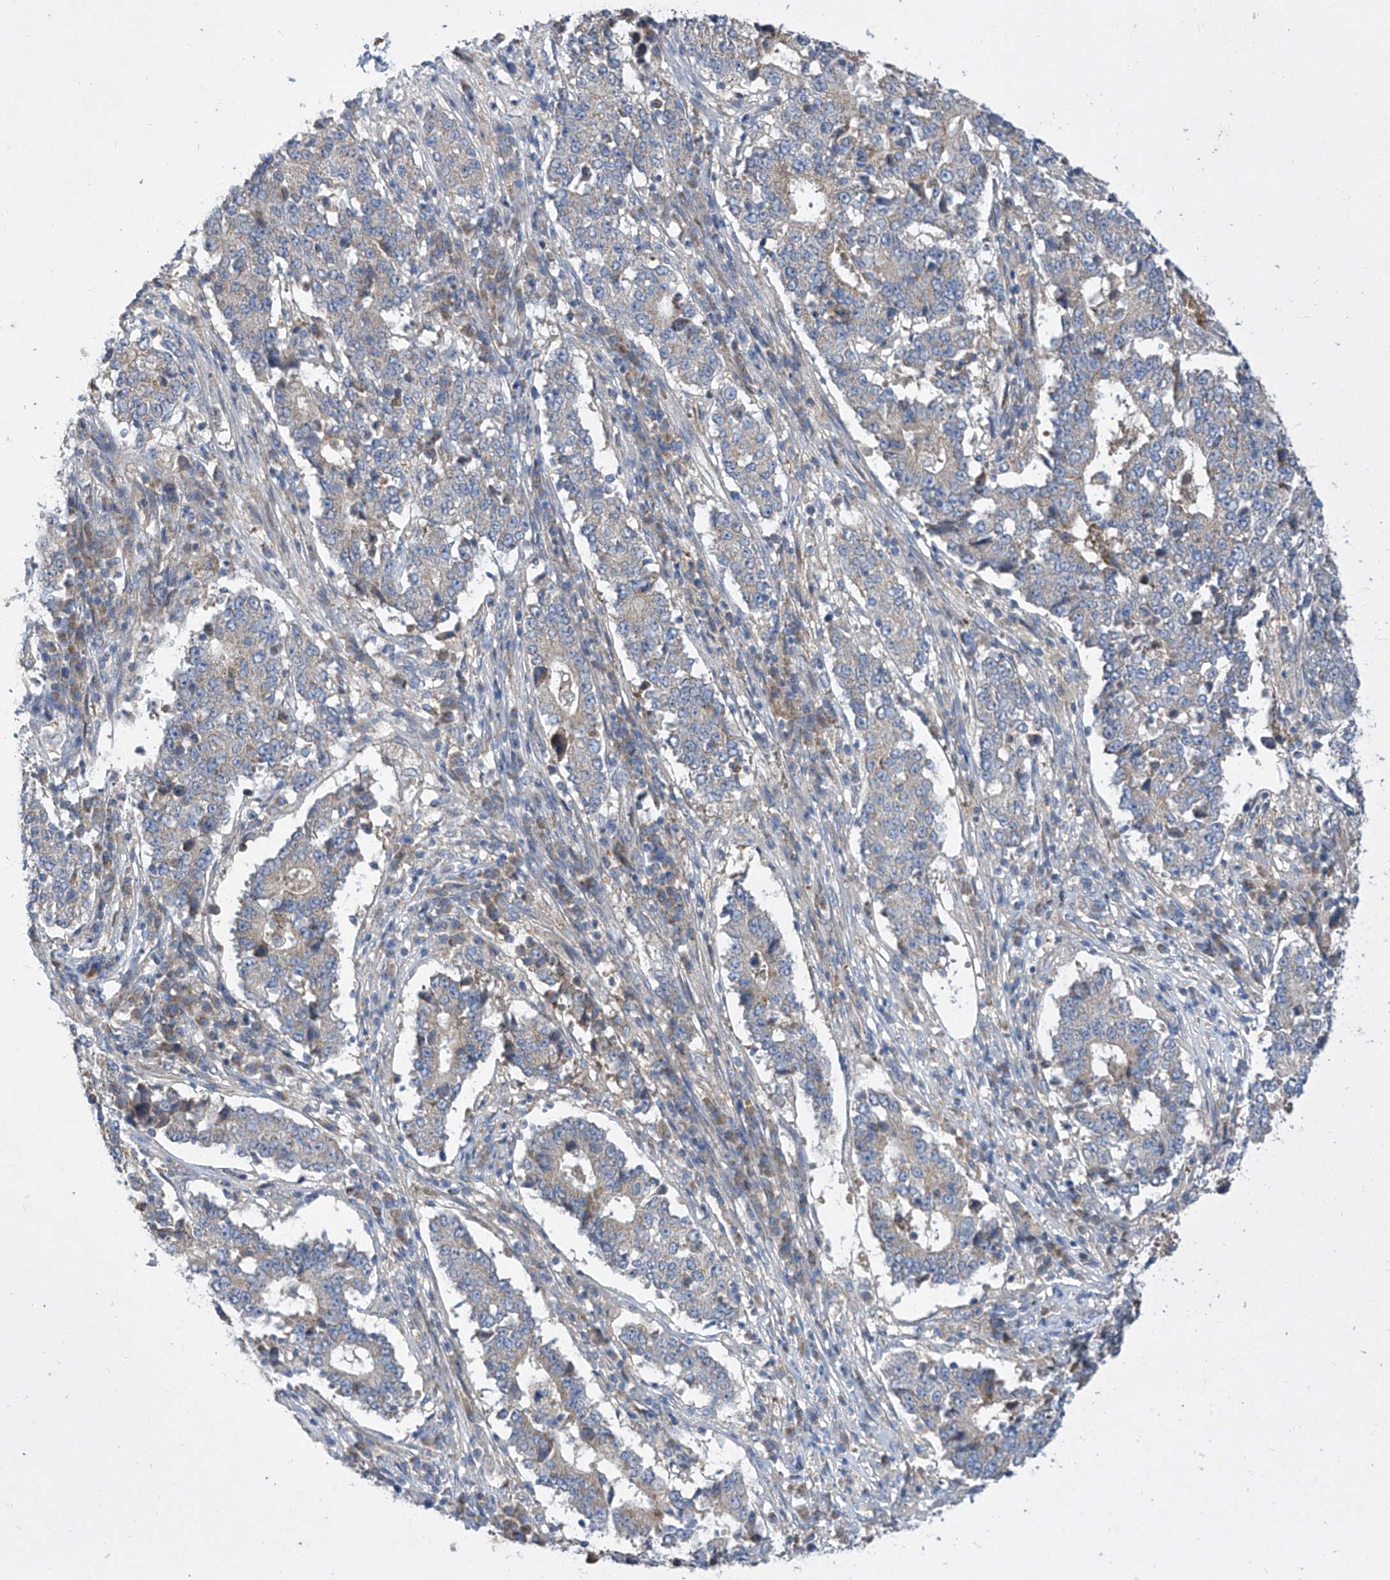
{"staining": {"intensity": "negative", "quantity": "none", "location": "none"}, "tissue": "stomach cancer", "cell_type": "Tumor cells", "image_type": "cancer", "snomed": [{"axis": "morphology", "description": "Adenocarcinoma, NOS"}, {"axis": "topography", "description": "Stomach"}], "caption": "Tumor cells are negative for brown protein staining in stomach cancer (adenocarcinoma). (Brightfield microscopy of DAB (3,3'-diaminobenzidine) immunohistochemistry at high magnification).", "gene": "COQ3", "patient": {"sex": "male", "age": 59}}